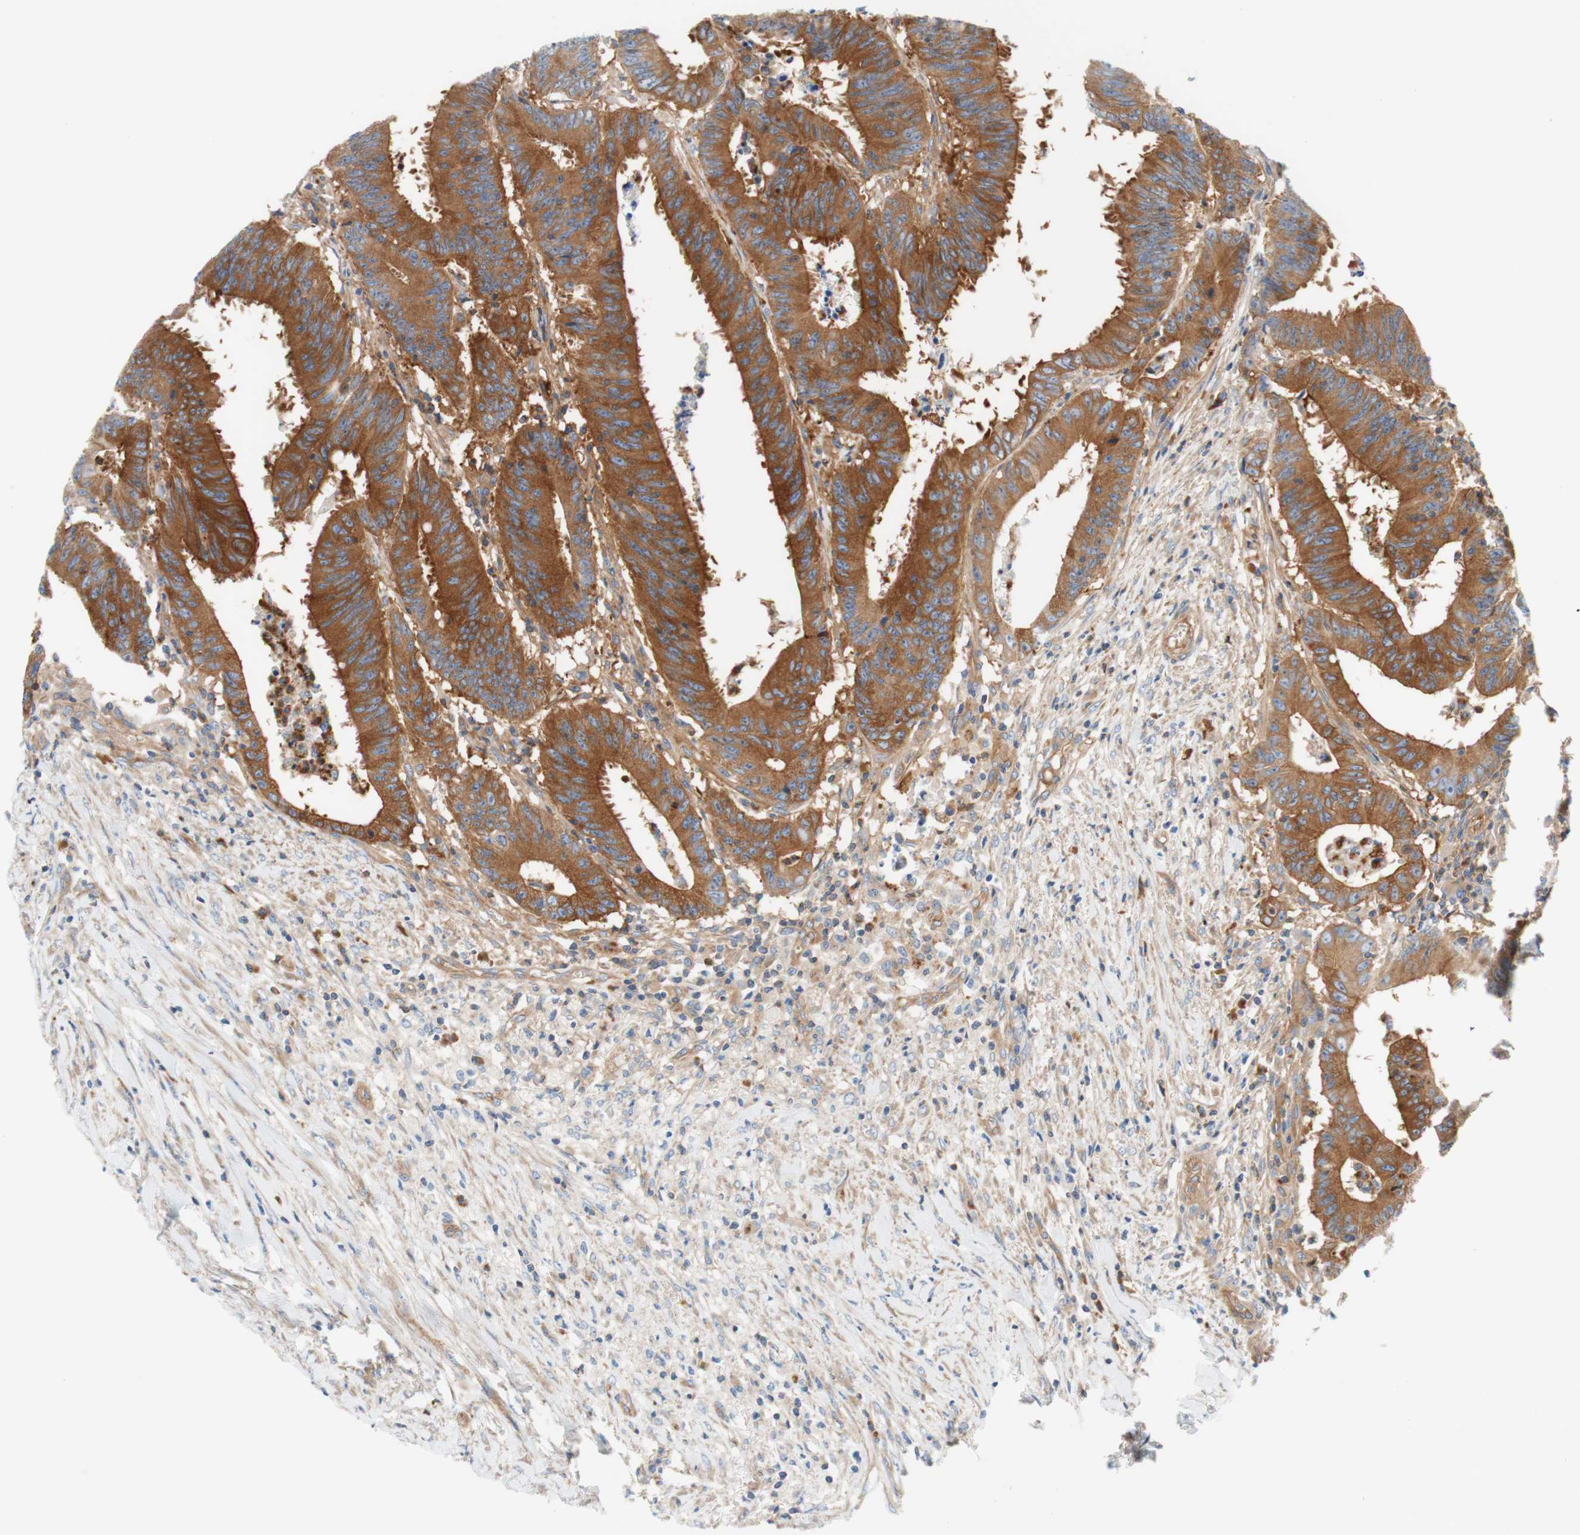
{"staining": {"intensity": "moderate", "quantity": ">75%", "location": "cytoplasmic/membranous"}, "tissue": "colorectal cancer", "cell_type": "Tumor cells", "image_type": "cancer", "snomed": [{"axis": "morphology", "description": "Adenocarcinoma, NOS"}, {"axis": "topography", "description": "Colon"}], "caption": "This is a histology image of immunohistochemistry staining of colorectal cancer, which shows moderate positivity in the cytoplasmic/membranous of tumor cells.", "gene": "STOM", "patient": {"sex": "male", "age": 45}}